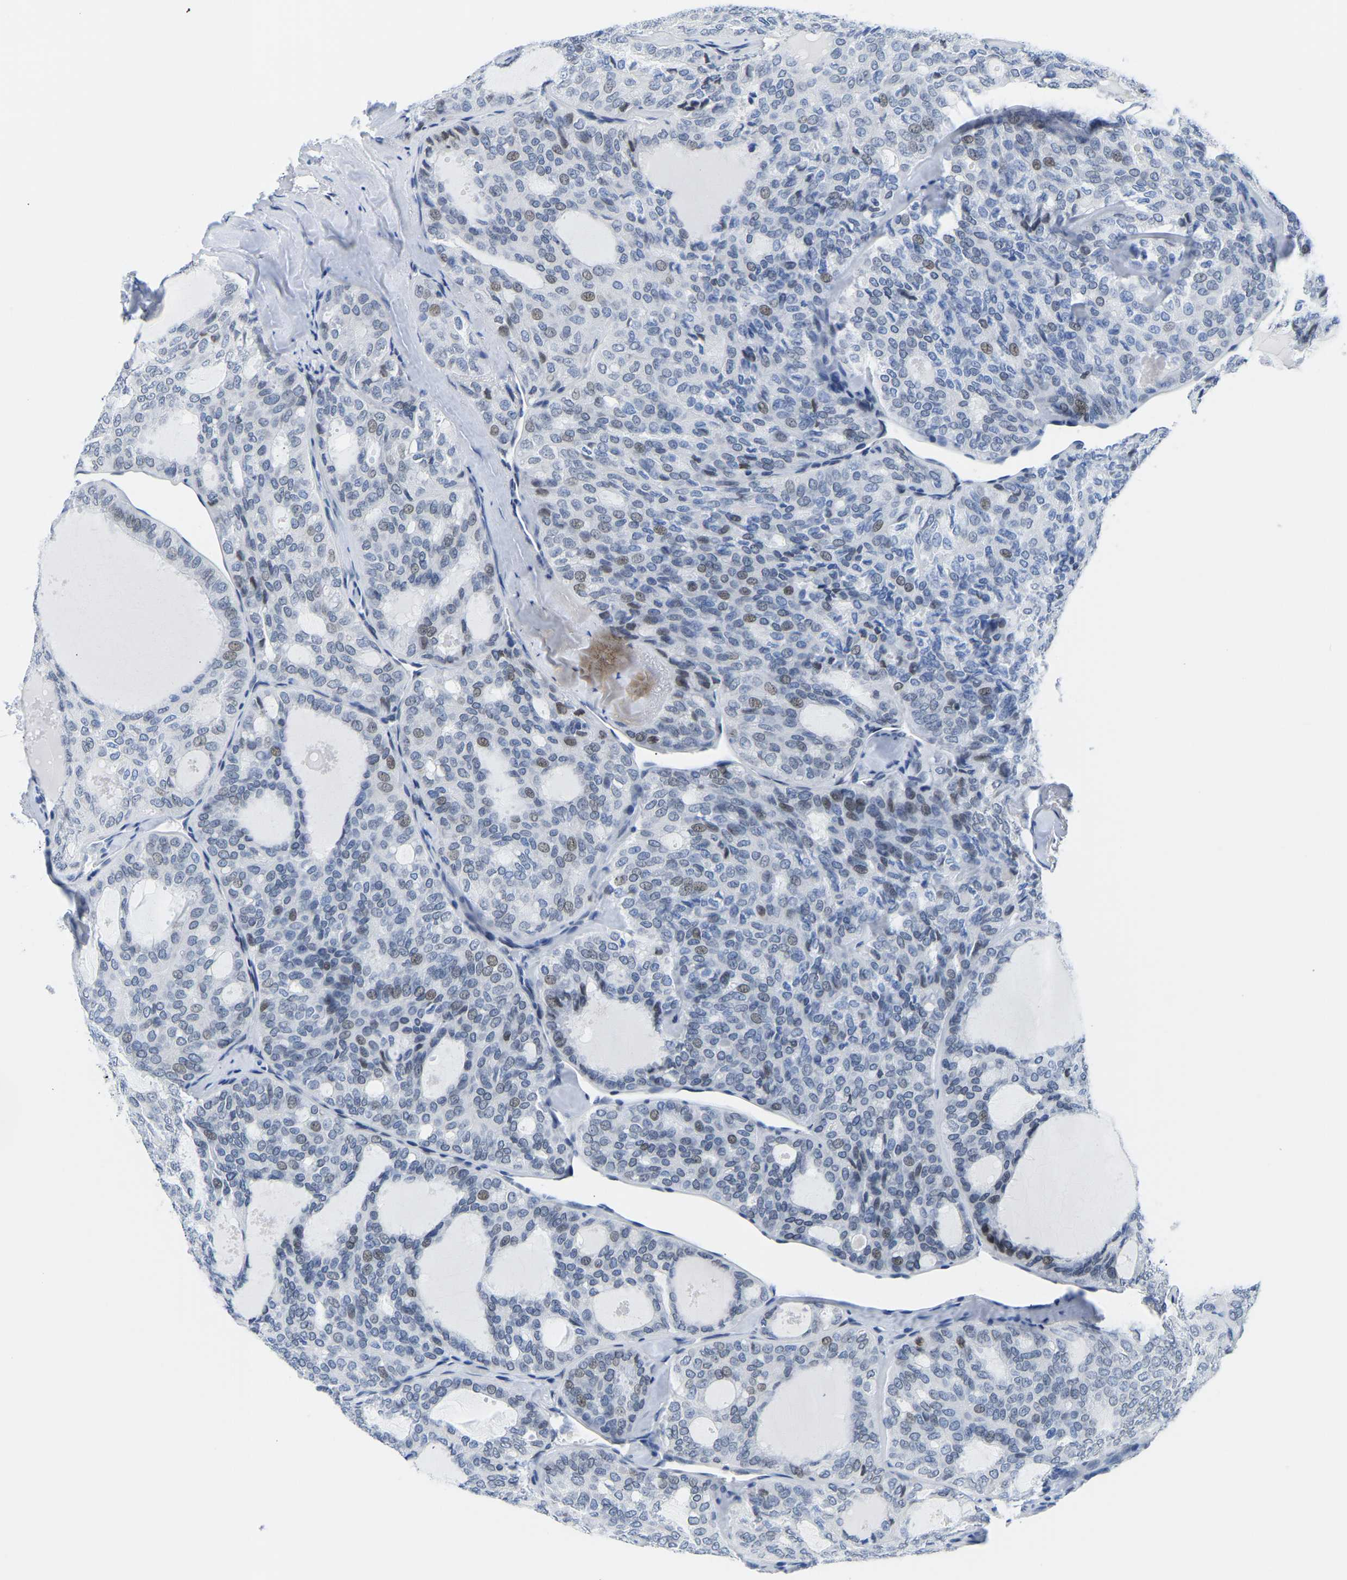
{"staining": {"intensity": "weak", "quantity": "<25%", "location": "nuclear"}, "tissue": "thyroid cancer", "cell_type": "Tumor cells", "image_type": "cancer", "snomed": [{"axis": "morphology", "description": "Follicular adenoma carcinoma, NOS"}, {"axis": "topography", "description": "Thyroid gland"}], "caption": "Tumor cells show no significant expression in follicular adenoma carcinoma (thyroid).", "gene": "UPK3A", "patient": {"sex": "male", "age": 75}}